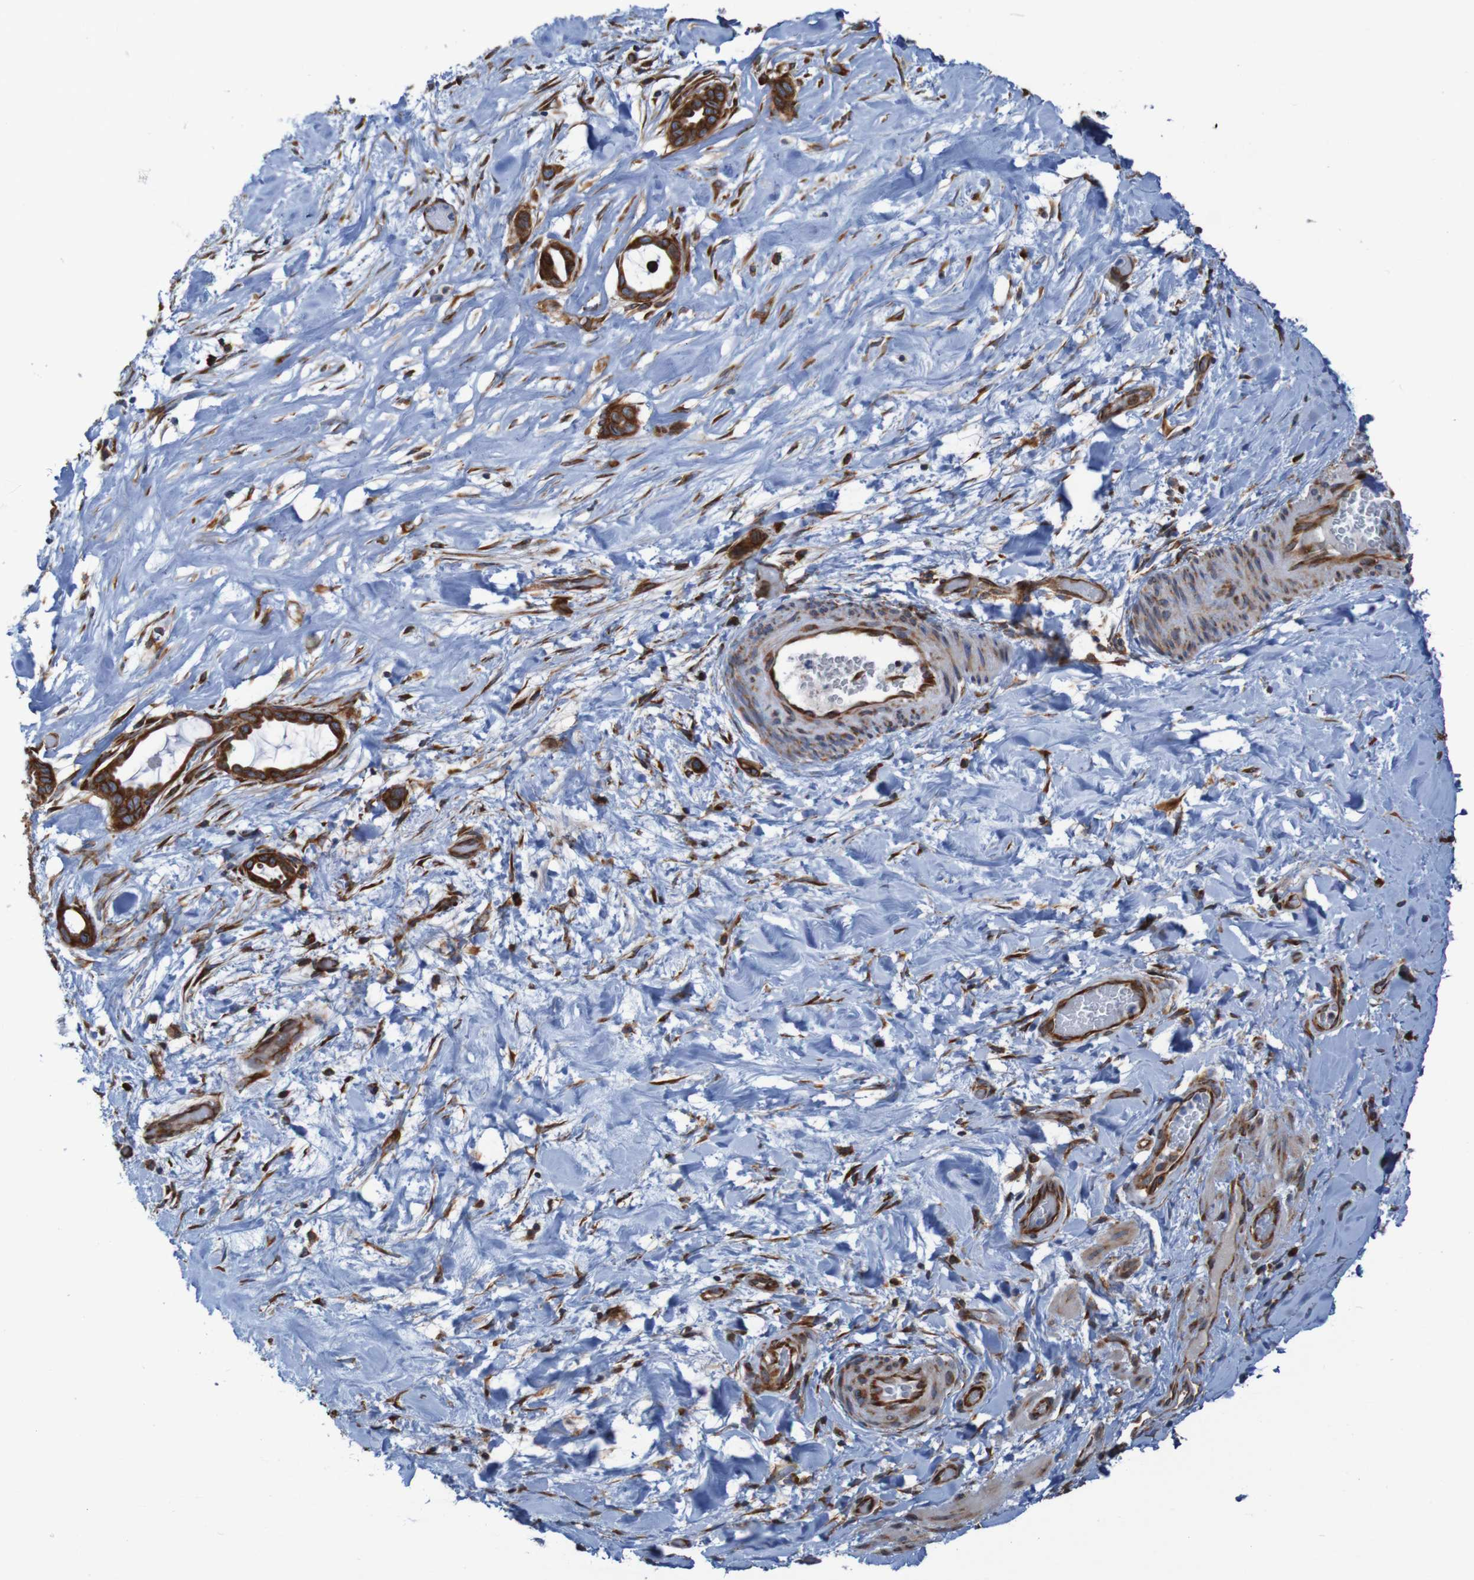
{"staining": {"intensity": "strong", "quantity": ">75%", "location": "cytoplasmic/membranous"}, "tissue": "liver cancer", "cell_type": "Tumor cells", "image_type": "cancer", "snomed": [{"axis": "morphology", "description": "Cholangiocarcinoma"}, {"axis": "topography", "description": "Liver"}], "caption": "Strong cytoplasmic/membranous staining is appreciated in approximately >75% of tumor cells in liver cancer (cholangiocarcinoma).", "gene": "RPL10", "patient": {"sex": "female", "age": 65}}